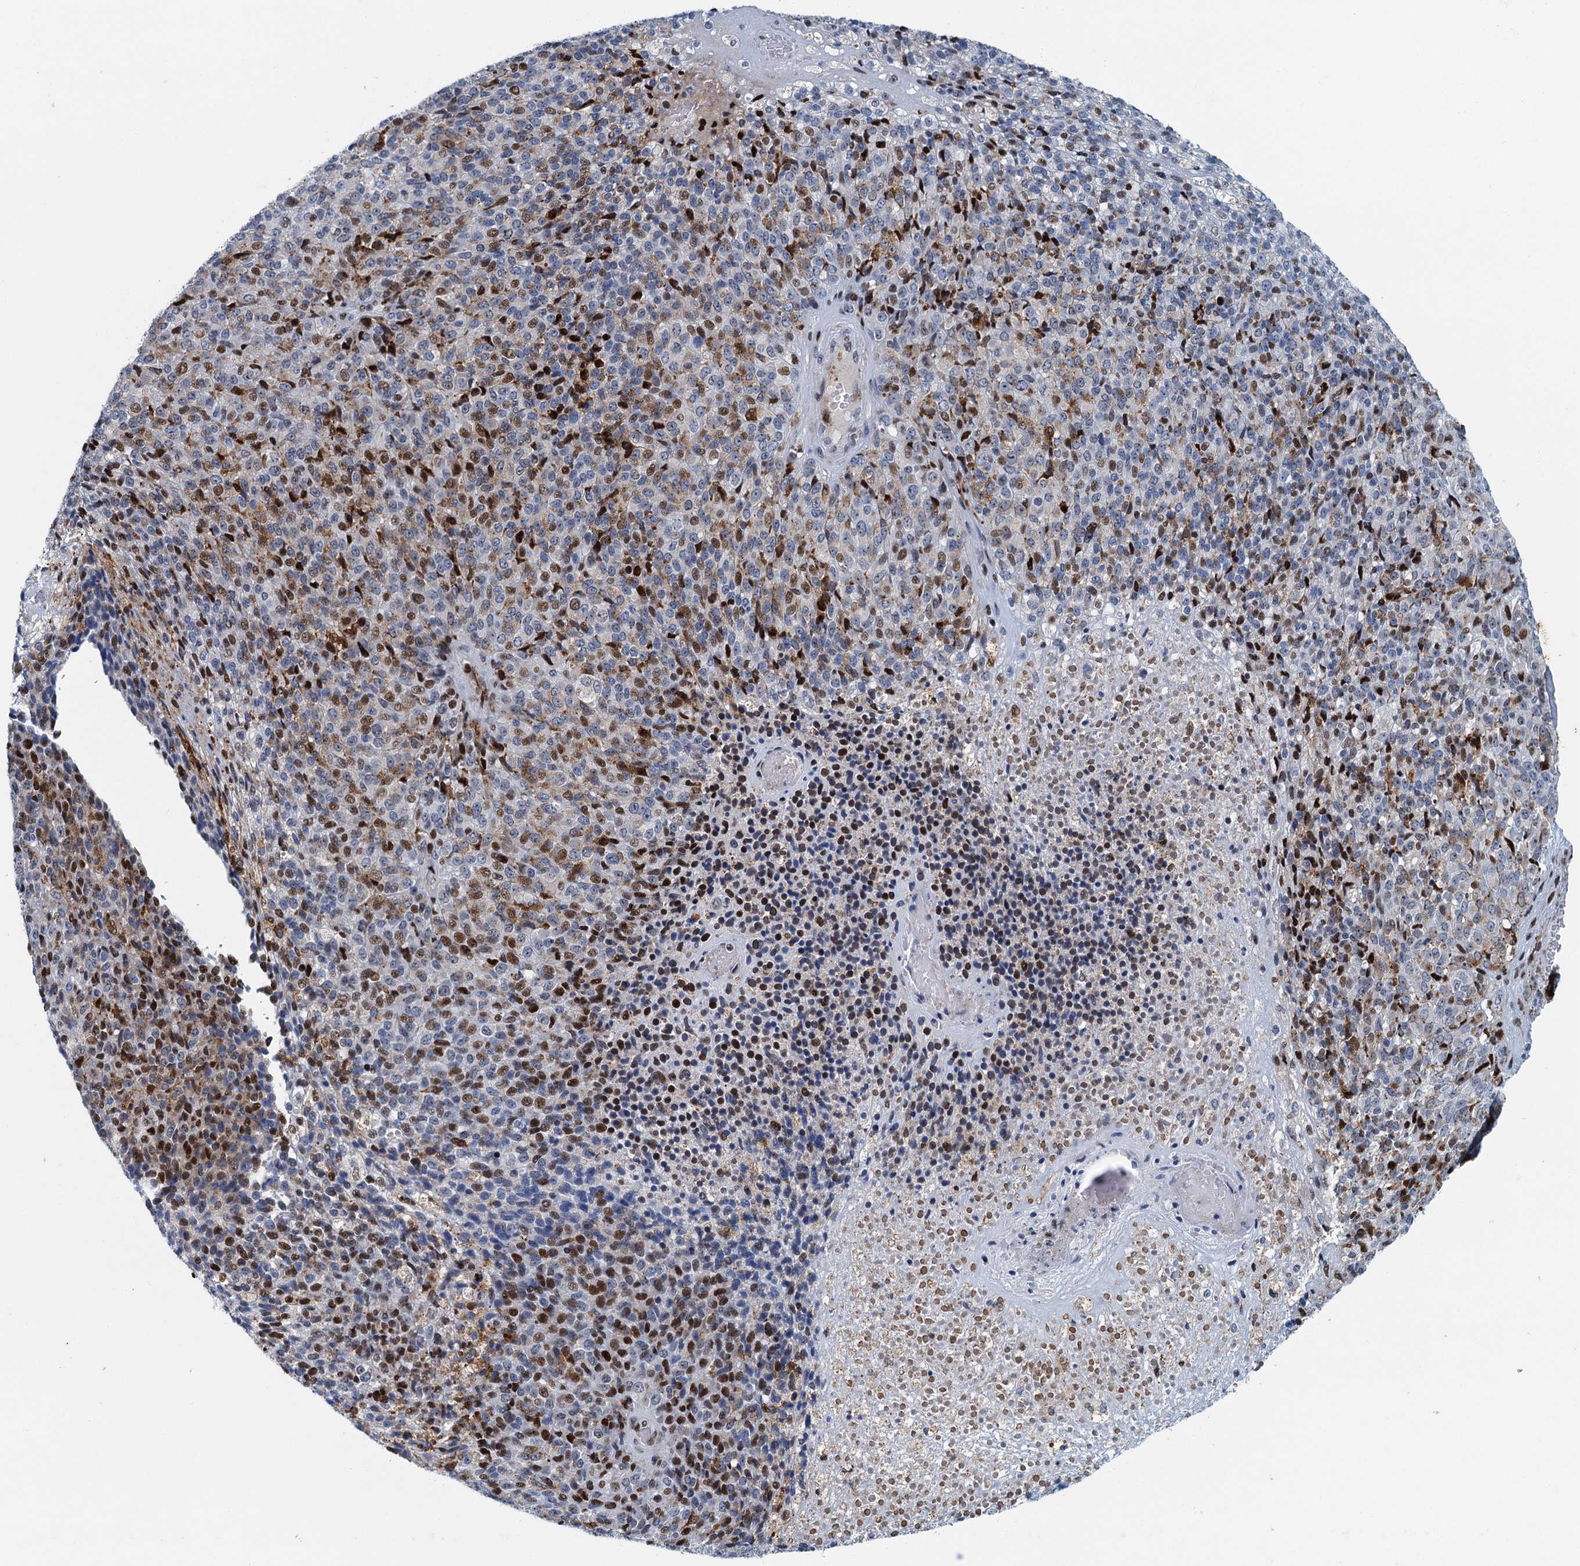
{"staining": {"intensity": "moderate", "quantity": "25%-75%", "location": "cytoplasmic/membranous,nuclear"}, "tissue": "melanoma", "cell_type": "Tumor cells", "image_type": "cancer", "snomed": [{"axis": "morphology", "description": "Malignant melanoma, Metastatic site"}, {"axis": "topography", "description": "Brain"}], "caption": "Human melanoma stained for a protein (brown) displays moderate cytoplasmic/membranous and nuclear positive positivity in about 25%-75% of tumor cells.", "gene": "ANKRD13D", "patient": {"sex": "female", "age": 56}}